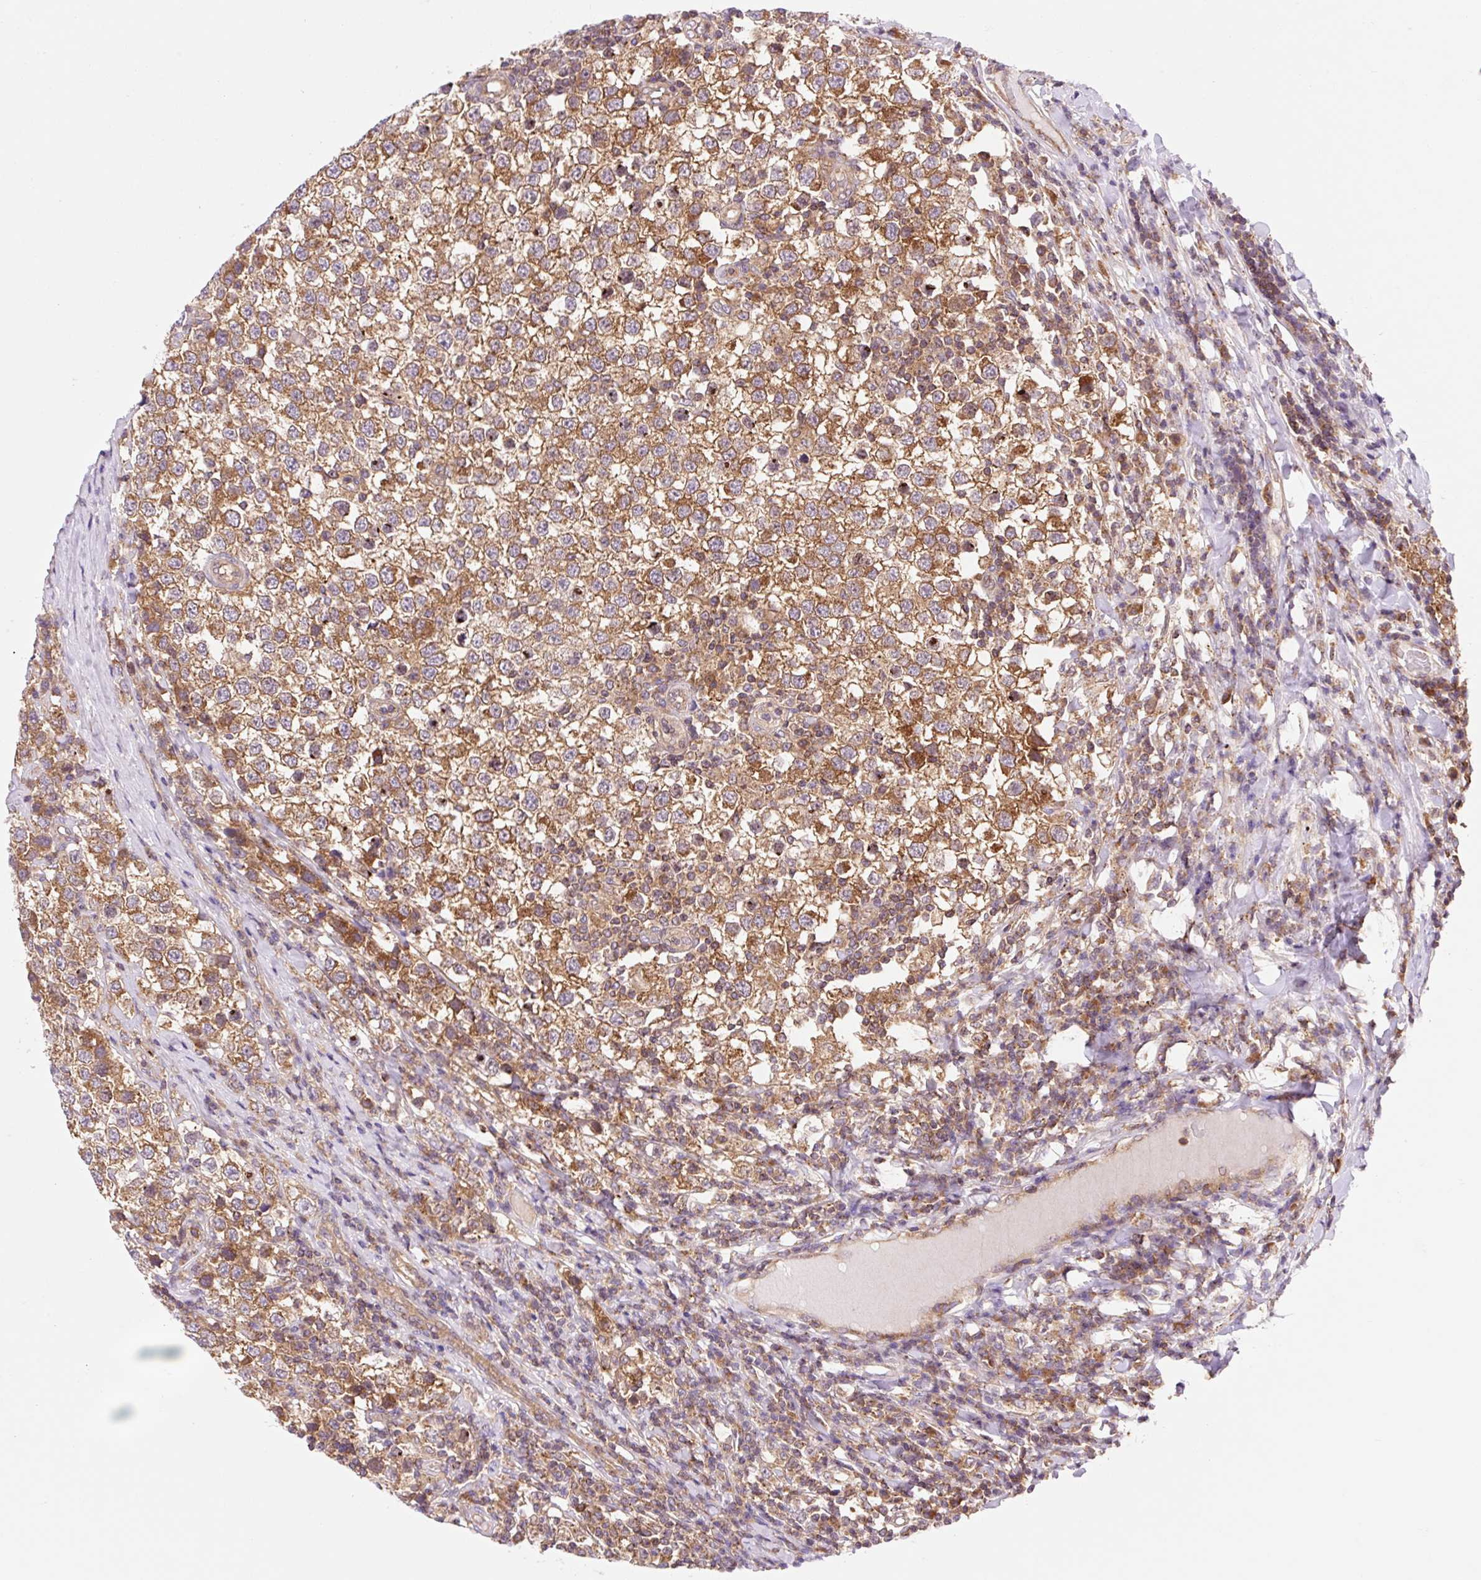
{"staining": {"intensity": "moderate", "quantity": ">75%", "location": "cytoplasmic/membranous"}, "tissue": "testis cancer", "cell_type": "Tumor cells", "image_type": "cancer", "snomed": [{"axis": "morphology", "description": "Seminoma, NOS"}, {"axis": "topography", "description": "Testis"}], "caption": "Human testis seminoma stained with a brown dye shows moderate cytoplasmic/membranous positive staining in approximately >75% of tumor cells.", "gene": "VPS4A", "patient": {"sex": "male", "age": 34}}